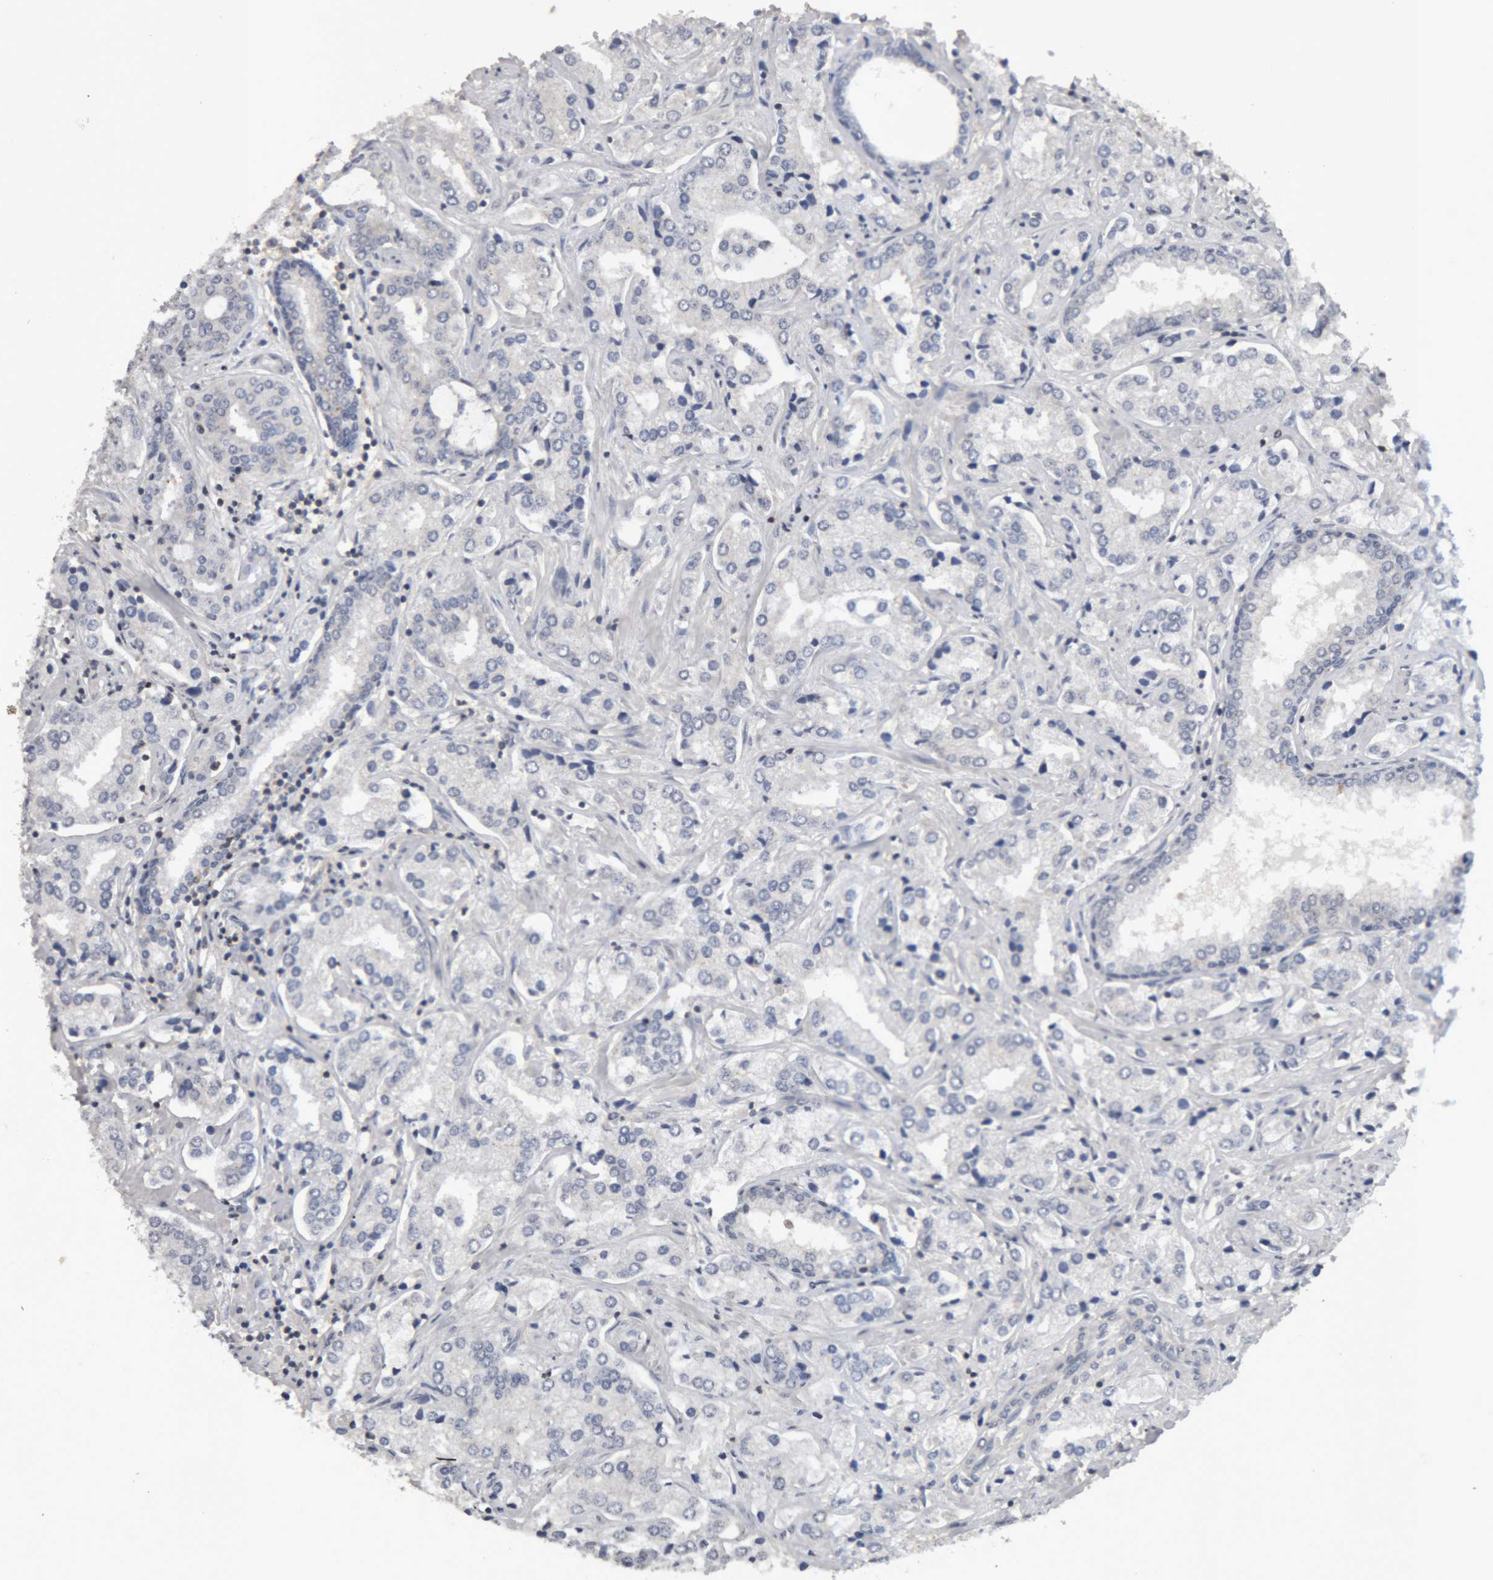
{"staining": {"intensity": "negative", "quantity": "none", "location": "none"}, "tissue": "prostate cancer", "cell_type": "Tumor cells", "image_type": "cancer", "snomed": [{"axis": "morphology", "description": "Adenocarcinoma, High grade"}, {"axis": "topography", "description": "Prostate"}], "caption": "The image shows no staining of tumor cells in prostate cancer (high-grade adenocarcinoma).", "gene": "NFATC2", "patient": {"sex": "male", "age": 66}}